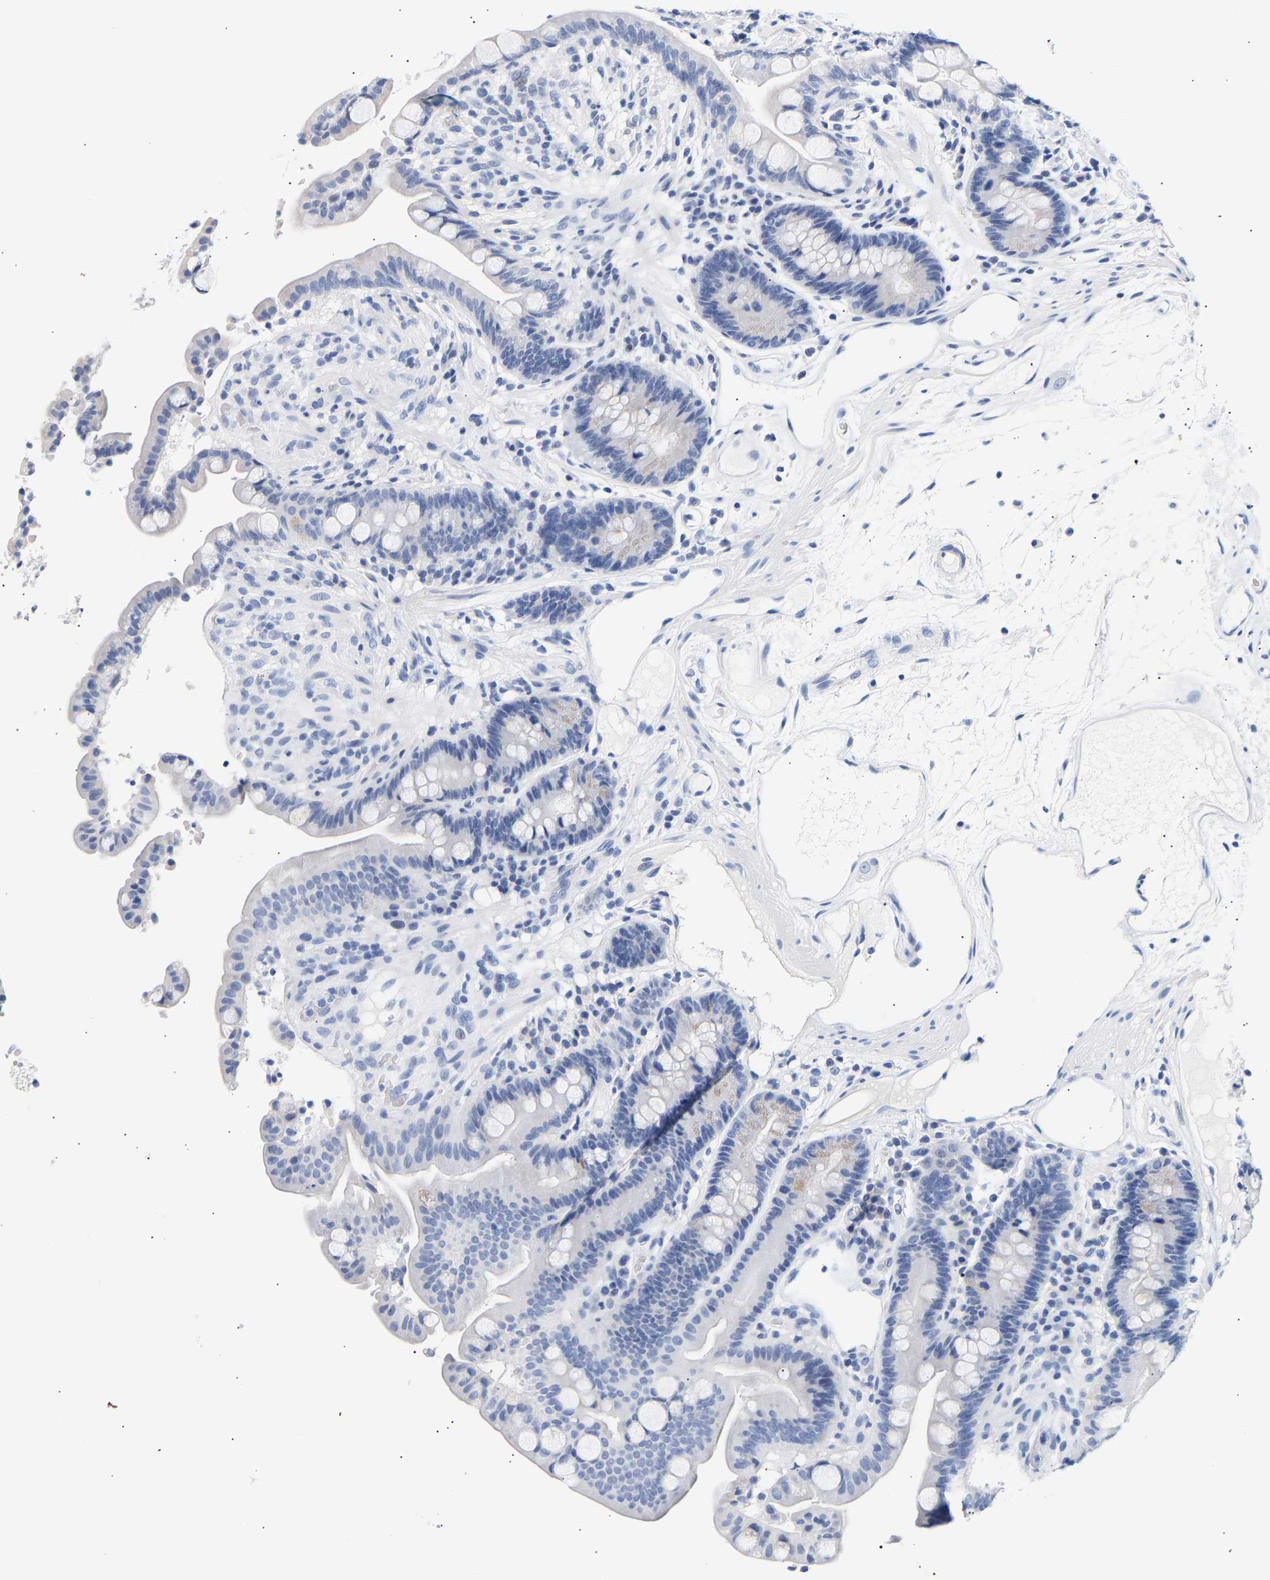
{"staining": {"intensity": "negative", "quantity": "none", "location": "none"}, "tissue": "colon", "cell_type": "Endothelial cells", "image_type": "normal", "snomed": [{"axis": "morphology", "description": "Normal tissue, NOS"}, {"axis": "topography", "description": "Colon"}], "caption": "High power microscopy photomicrograph of an IHC photomicrograph of unremarkable colon, revealing no significant expression in endothelial cells.", "gene": "SPINK2", "patient": {"sex": "male", "age": 73}}